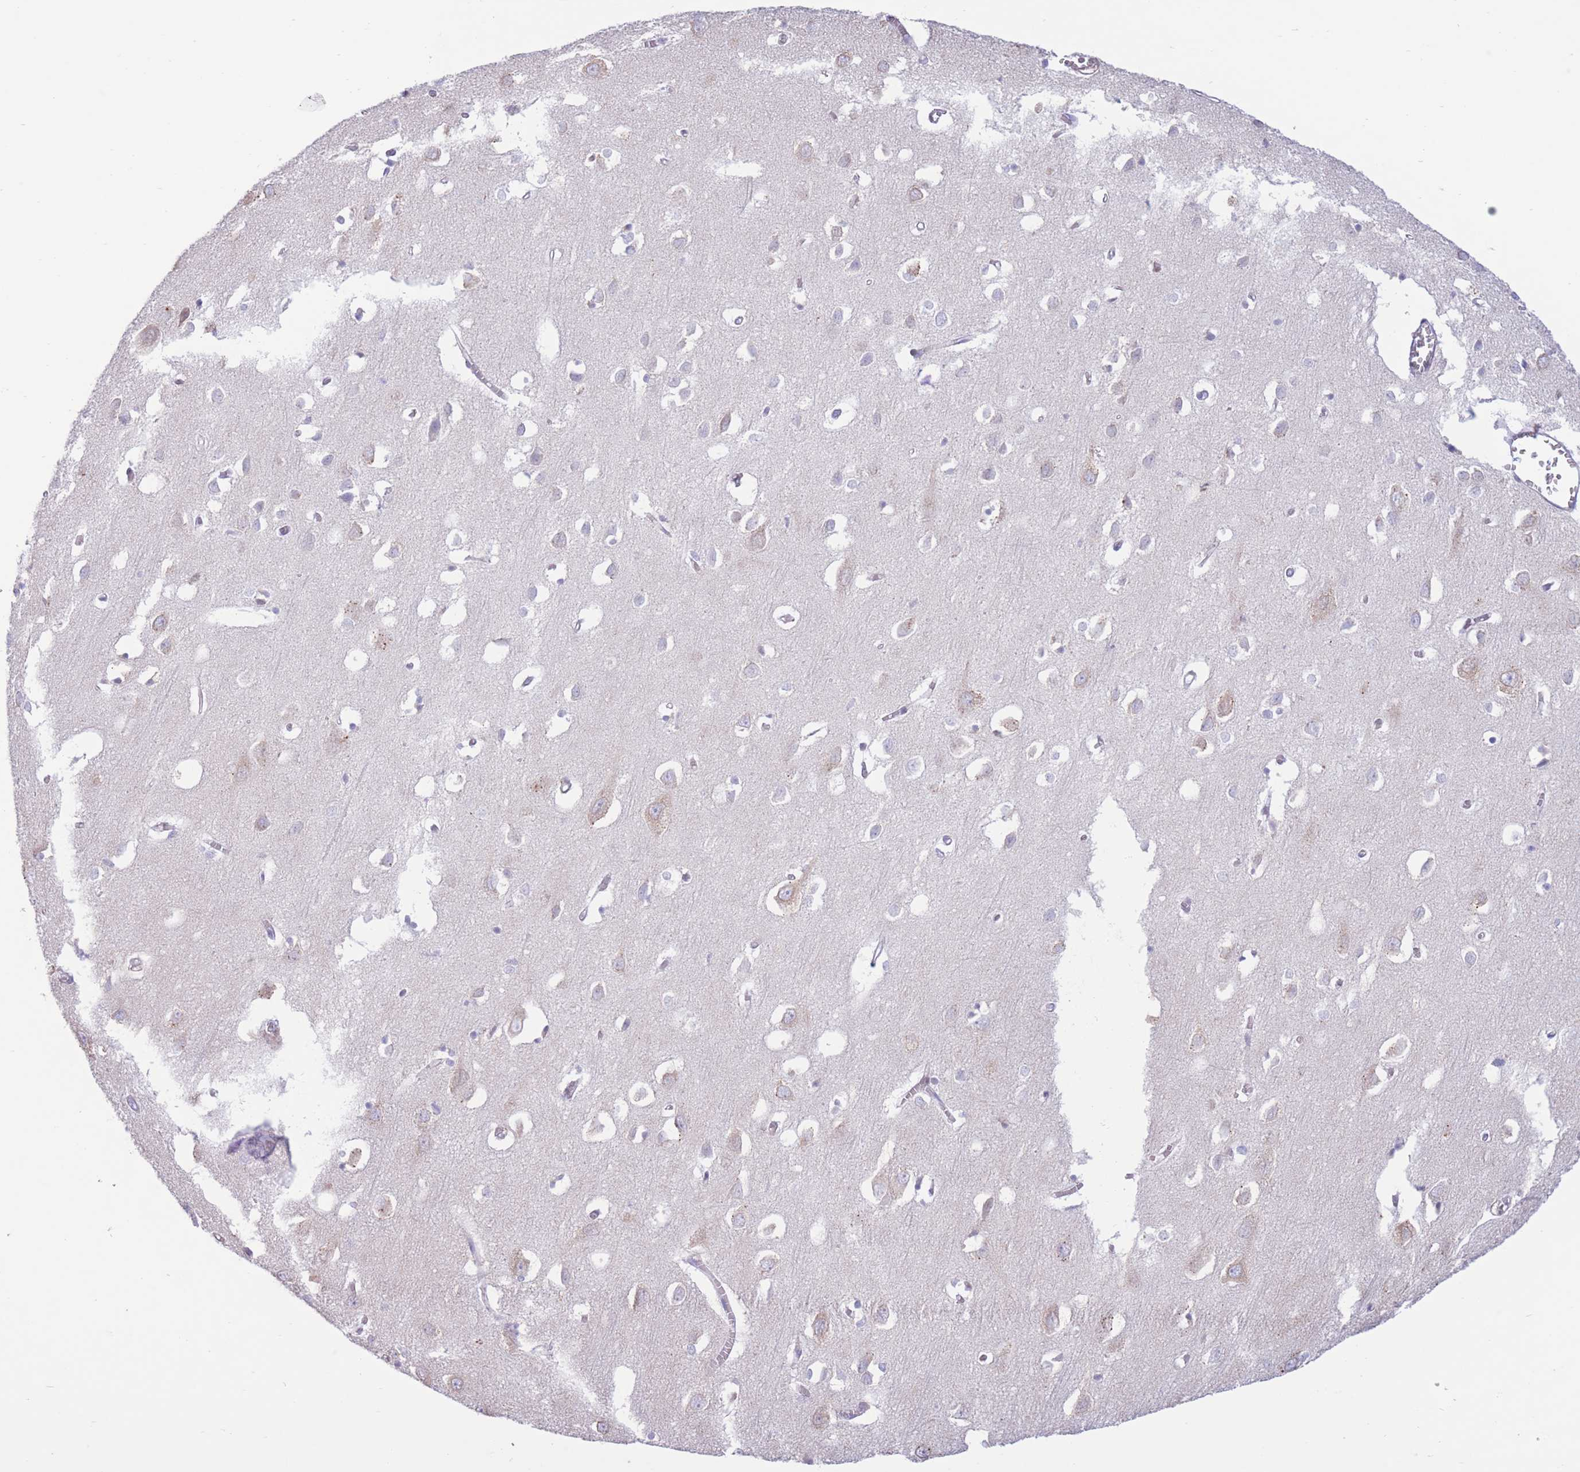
{"staining": {"intensity": "negative", "quantity": "none", "location": "none"}, "tissue": "cerebral cortex", "cell_type": "Endothelial cells", "image_type": "normal", "snomed": [{"axis": "morphology", "description": "Normal tissue, NOS"}, {"axis": "topography", "description": "Cerebral cortex"}], "caption": "This is a image of IHC staining of unremarkable cerebral cortex, which shows no expression in endothelial cells.", "gene": "MYDGF", "patient": {"sex": "female", "age": 64}}